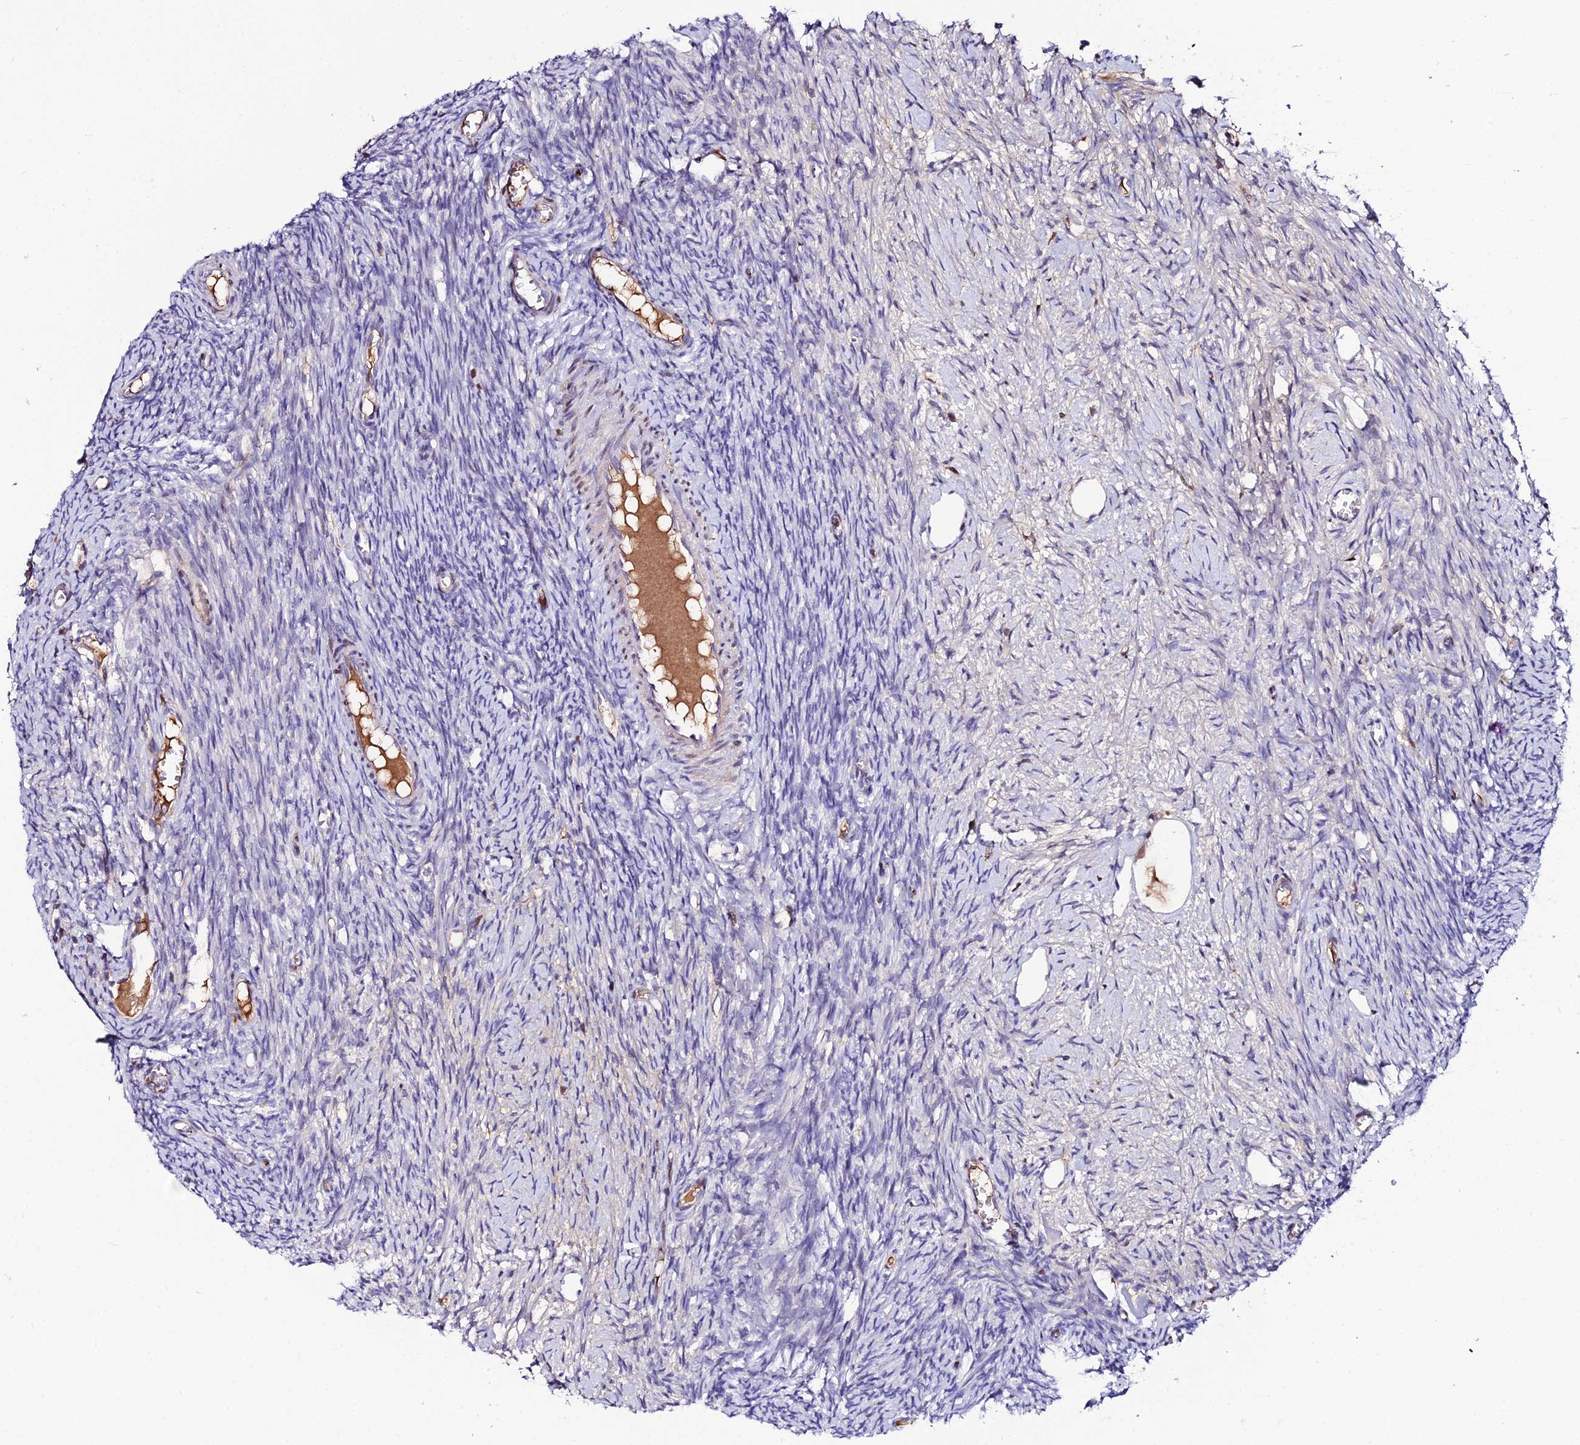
{"staining": {"intensity": "negative", "quantity": "none", "location": "none"}, "tissue": "ovary", "cell_type": "Follicle cells", "image_type": "normal", "snomed": [{"axis": "morphology", "description": "Normal tissue, NOS"}, {"axis": "topography", "description": "Ovary"}], "caption": "Ovary was stained to show a protein in brown. There is no significant staining in follicle cells. The staining was performed using DAB (3,3'-diaminobenzidine) to visualize the protein expression in brown, while the nuclei were stained in blue with hematoxylin (Magnification: 20x).", "gene": "DEFB132", "patient": {"sex": "female", "age": 44}}